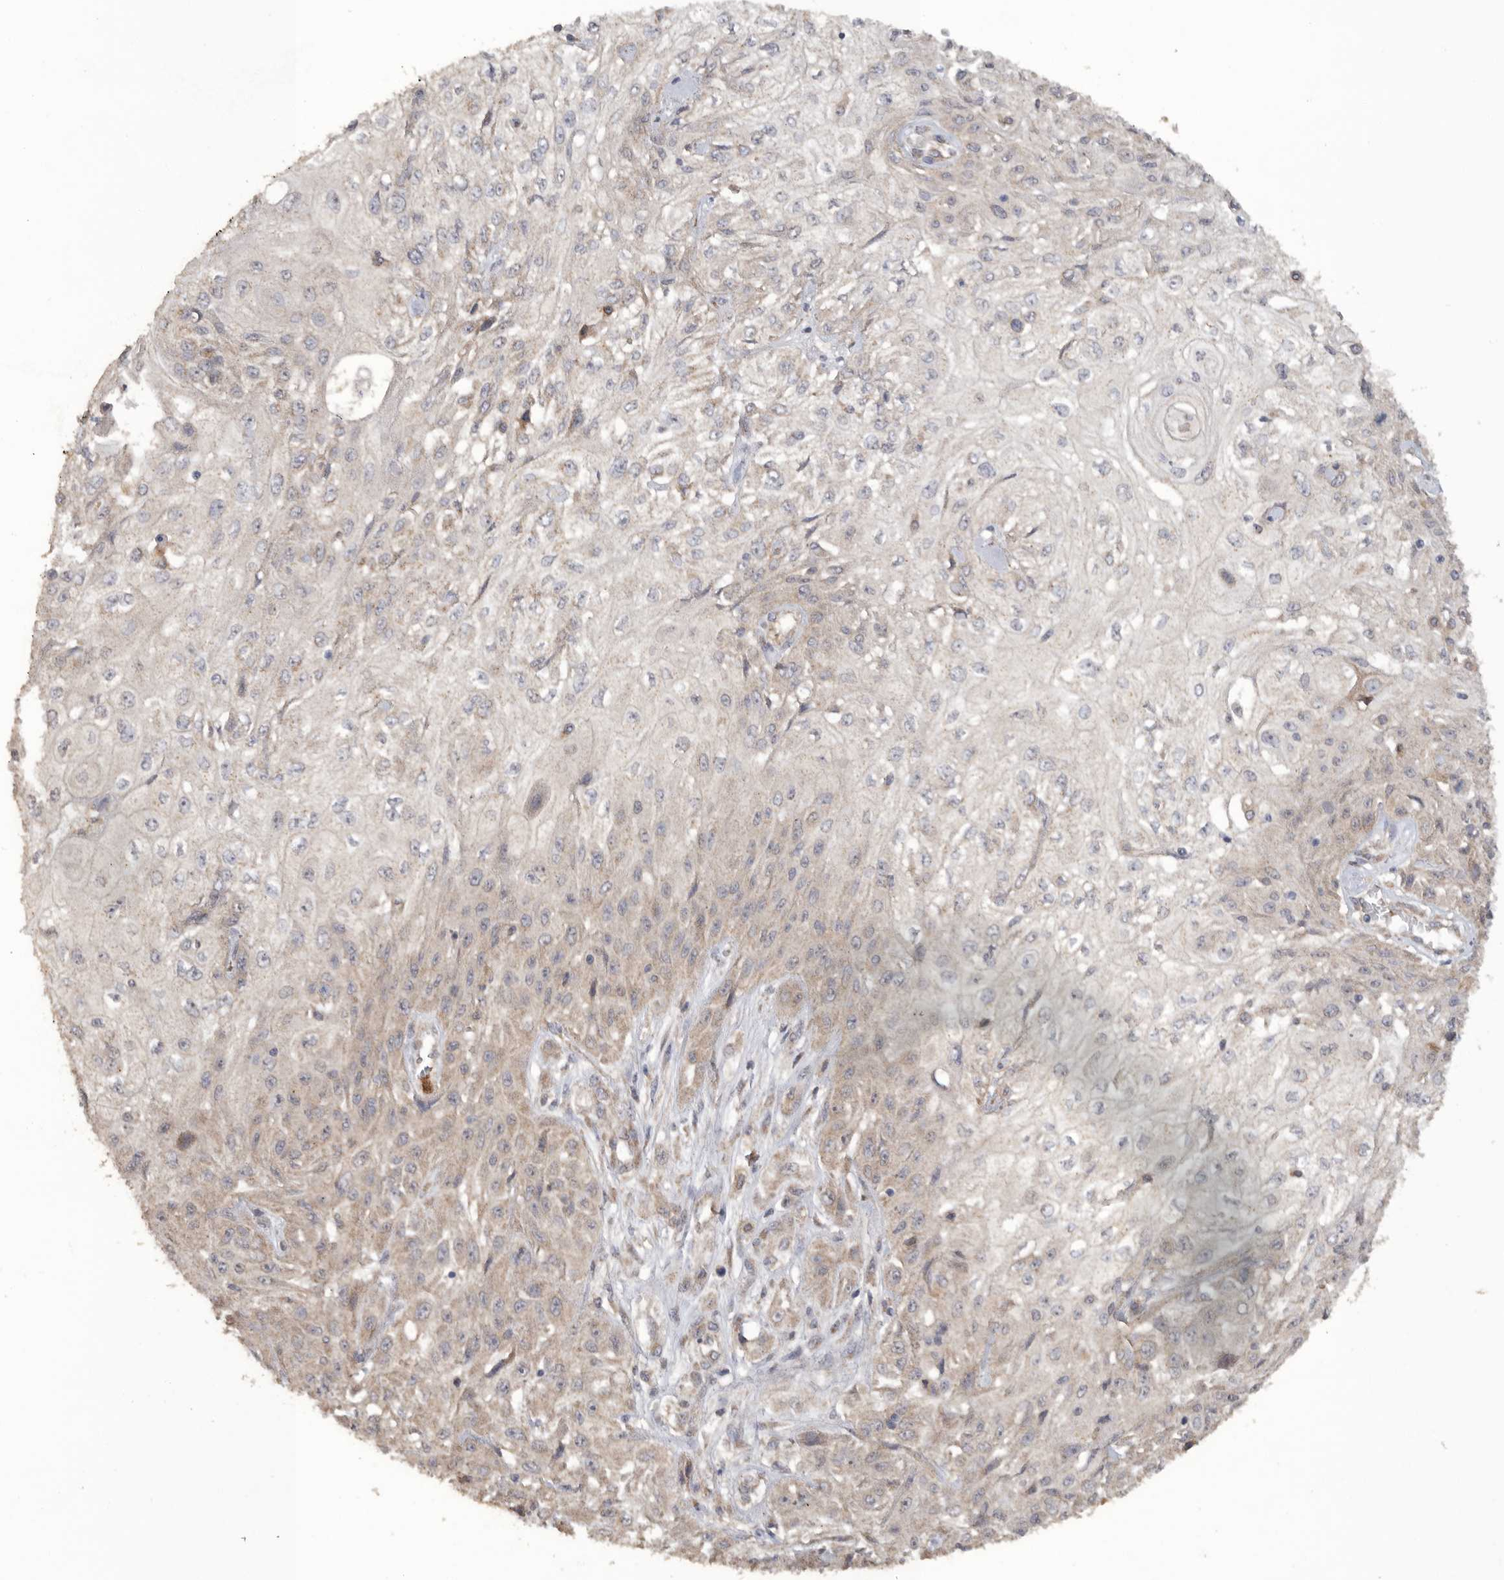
{"staining": {"intensity": "negative", "quantity": "none", "location": "none"}, "tissue": "skin cancer", "cell_type": "Tumor cells", "image_type": "cancer", "snomed": [{"axis": "morphology", "description": "Squamous cell carcinoma, NOS"}, {"axis": "morphology", "description": "Squamous cell carcinoma, metastatic, NOS"}, {"axis": "topography", "description": "Skin"}, {"axis": "topography", "description": "Lymph node"}], "caption": "Immunohistochemistry (IHC) of metastatic squamous cell carcinoma (skin) demonstrates no expression in tumor cells.", "gene": "PODXL2", "patient": {"sex": "male", "age": 75}}